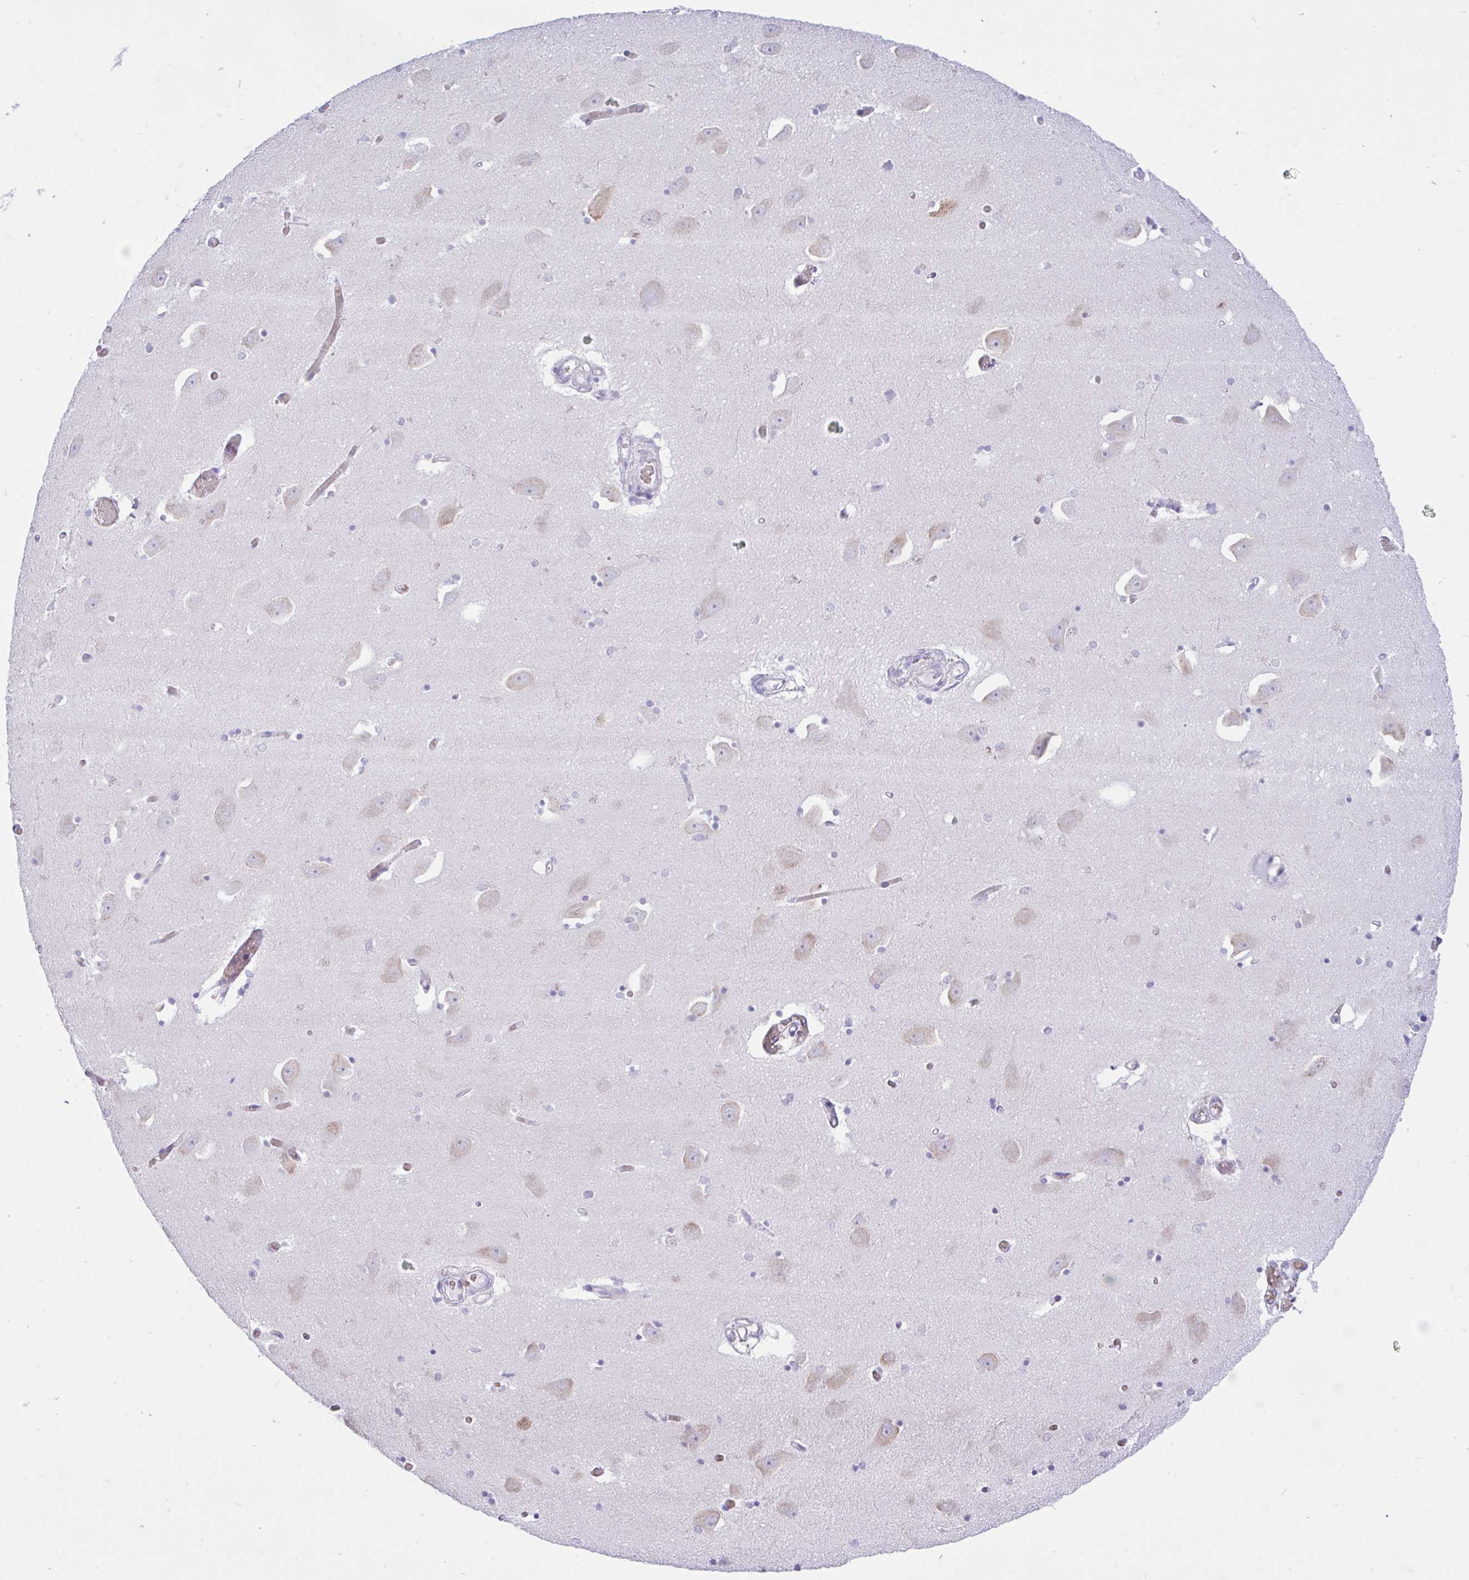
{"staining": {"intensity": "negative", "quantity": "none", "location": "none"}, "tissue": "caudate", "cell_type": "Glial cells", "image_type": "normal", "snomed": [{"axis": "morphology", "description": "Normal tissue, NOS"}, {"axis": "topography", "description": "Lateral ventricle wall"}, {"axis": "topography", "description": "Hippocampus"}], "caption": "The IHC image has no significant expression in glial cells of caudate. Nuclei are stained in blue.", "gene": "EEF1A1", "patient": {"sex": "female", "age": 63}}